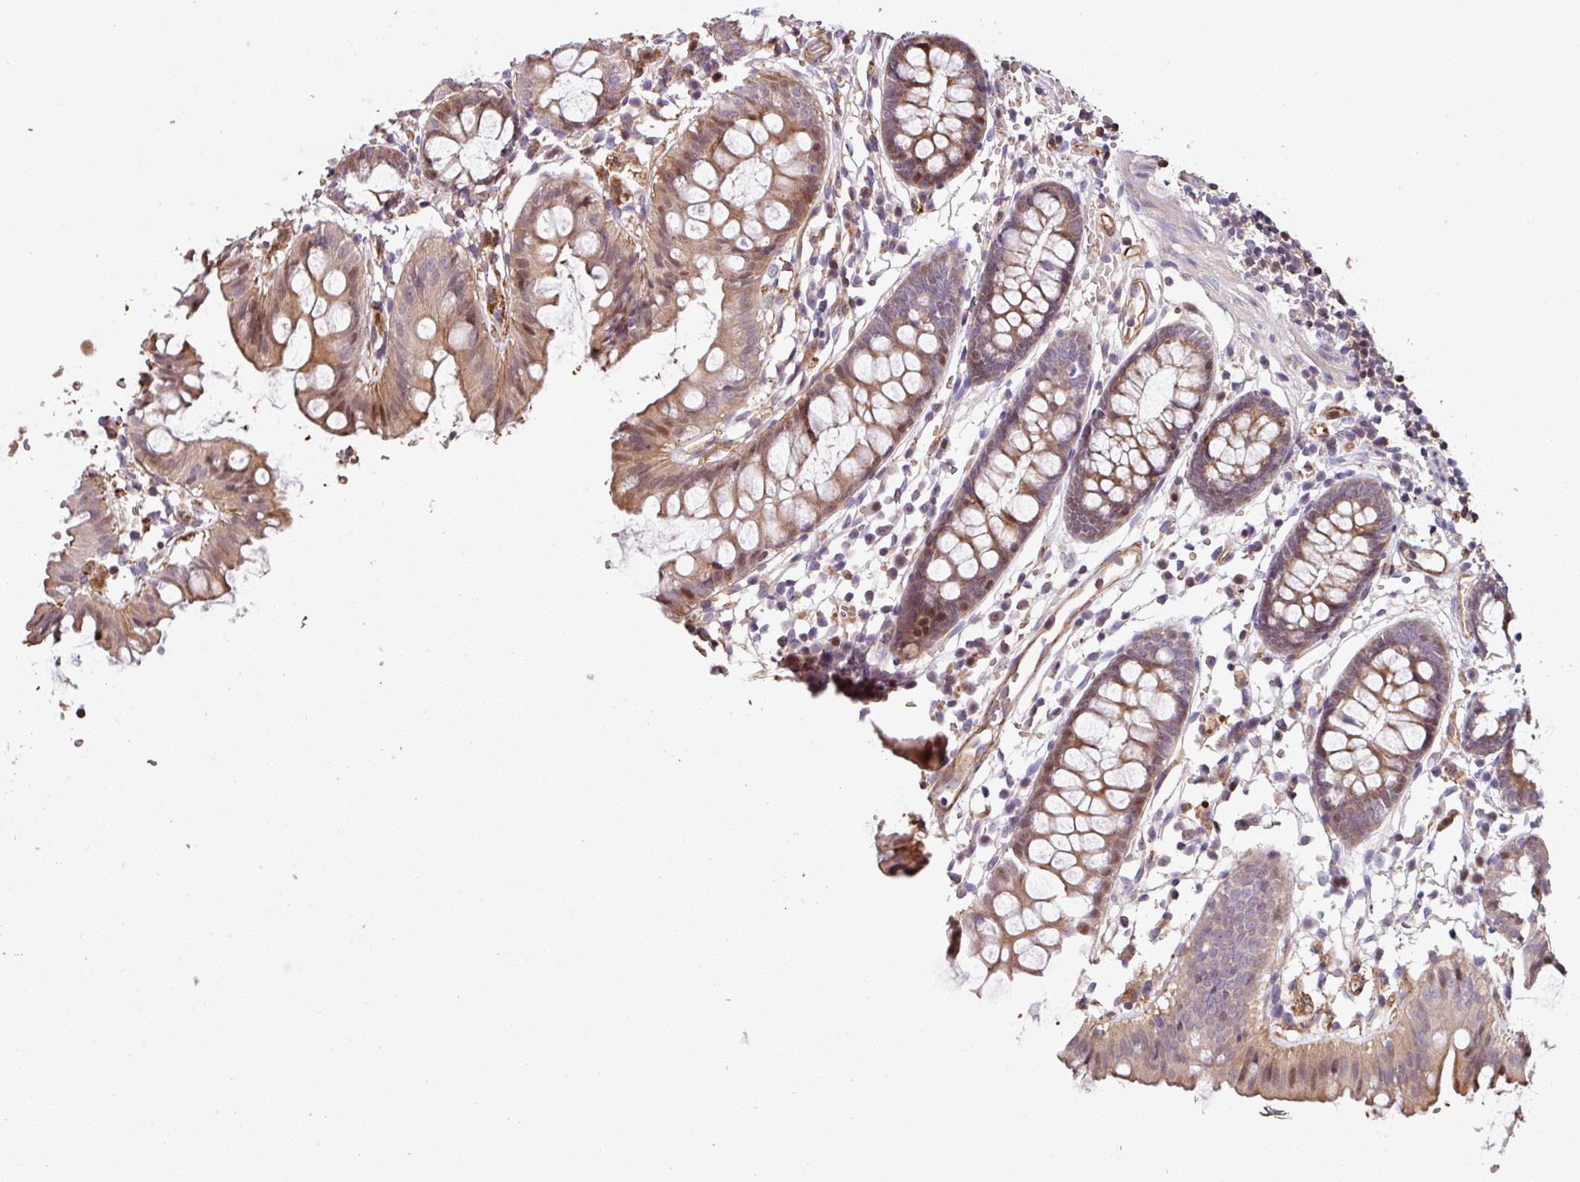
{"staining": {"intensity": "moderate", "quantity": ">75%", "location": "cytoplasmic/membranous"}, "tissue": "colon", "cell_type": "Endothelial cells", "image_type": "normal", "snomed": [{"axis": "morphology", "description": "Normal tissue, NOS"}, {"axis": "topography", "description": "Colon"}], "caption": "Endothelial cells show medium levels of moderate cytoplasmic/membranous positivity in approximately >75% of cells in unremarkable human colon.", "gene": "ANO9", "patient": {"sex": "female", "age": 84}}